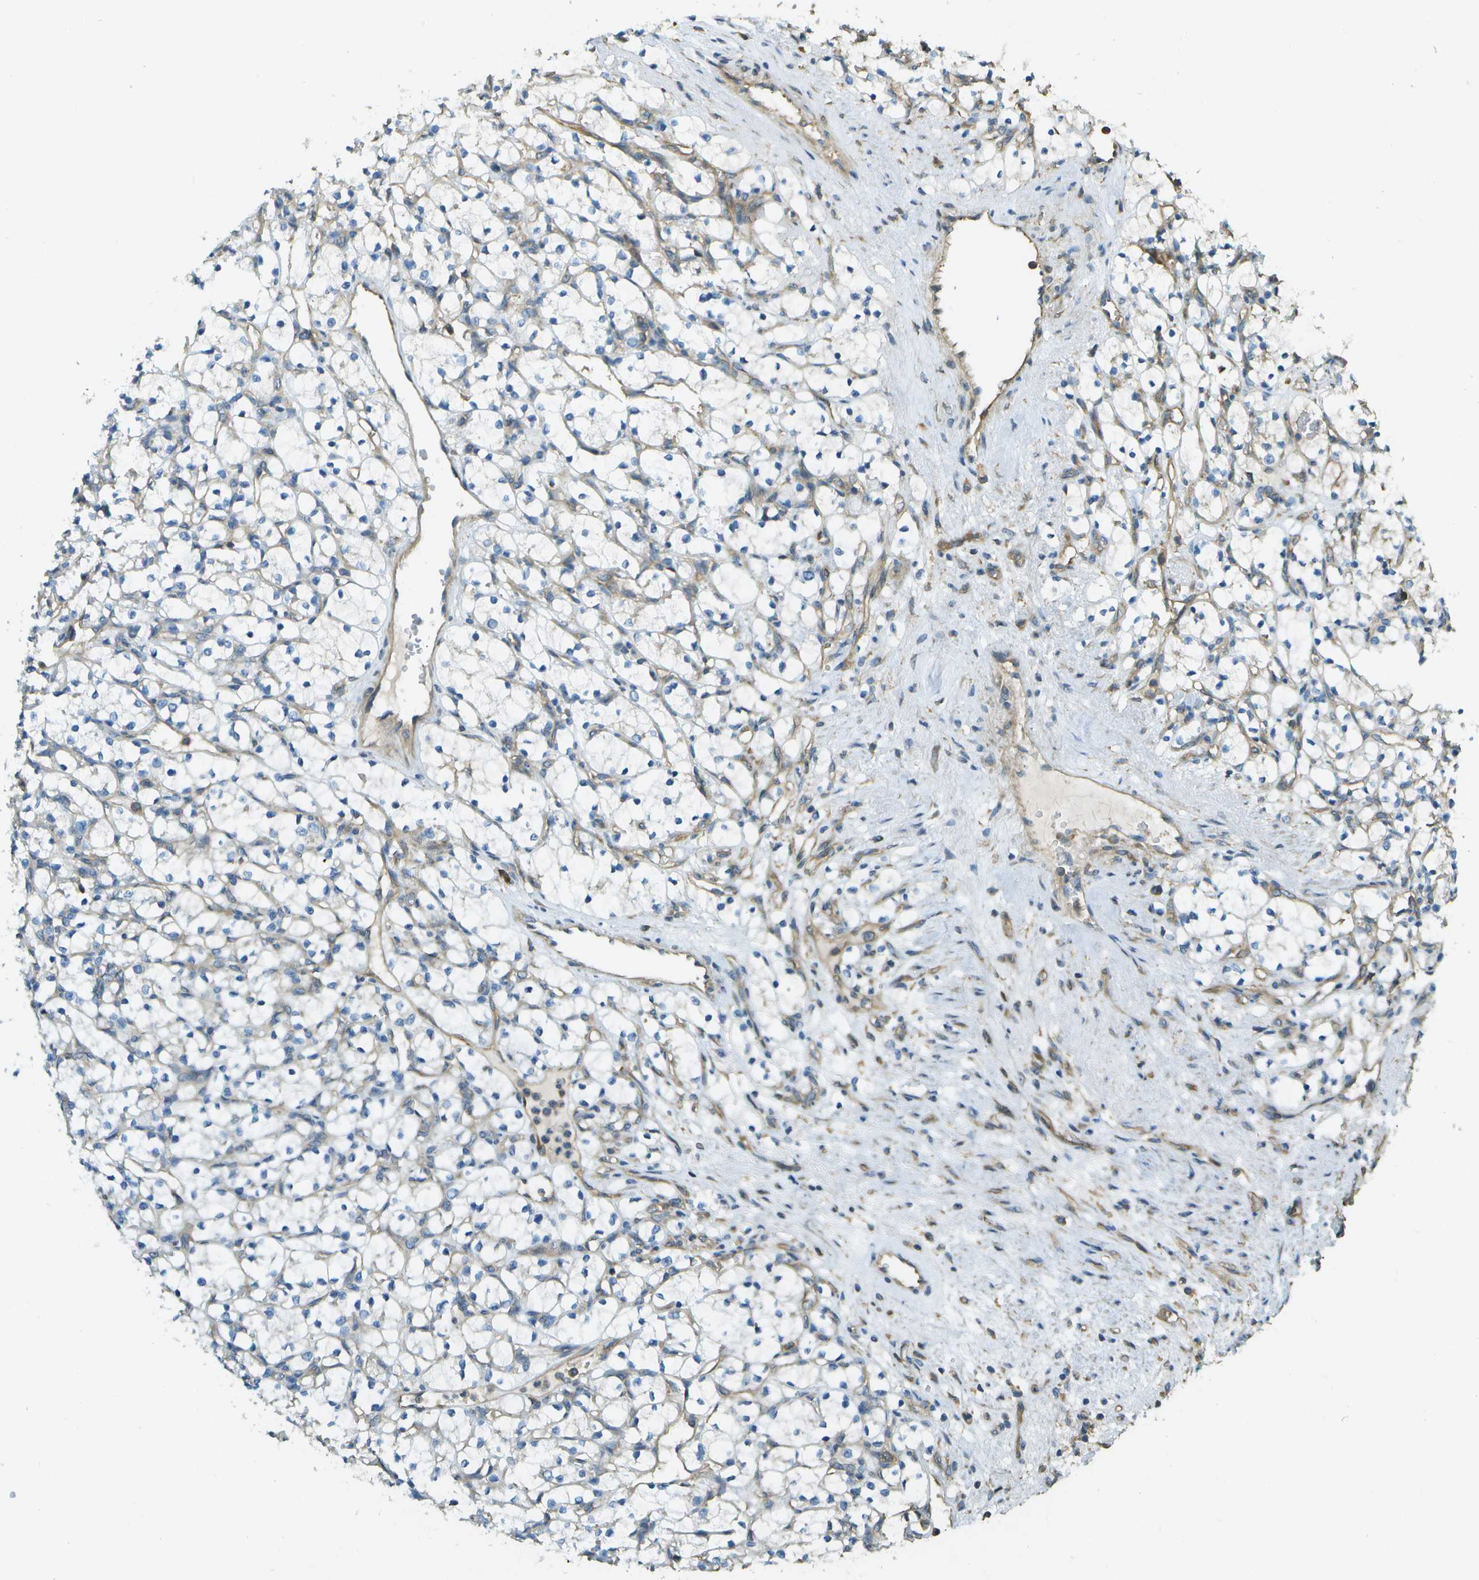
{"staining": {"intensity": "negative", "quantity": "none", "location": "none"}, "tissue": "renal cancer", "cell_type": "Tumor cells", "image_type": "cancer", "snomed": [{"axis": "morphology", "description": "Adenocarcinoma, NOS"}, {"axis": "topography", "description": "Kidney"}], "caption": "Renal cancer was stained to show a protein in brown. There is no significant positivity in tumor cells.", "gene": "DNAJB11", "patient": {"sex": "female", "age": 69}}